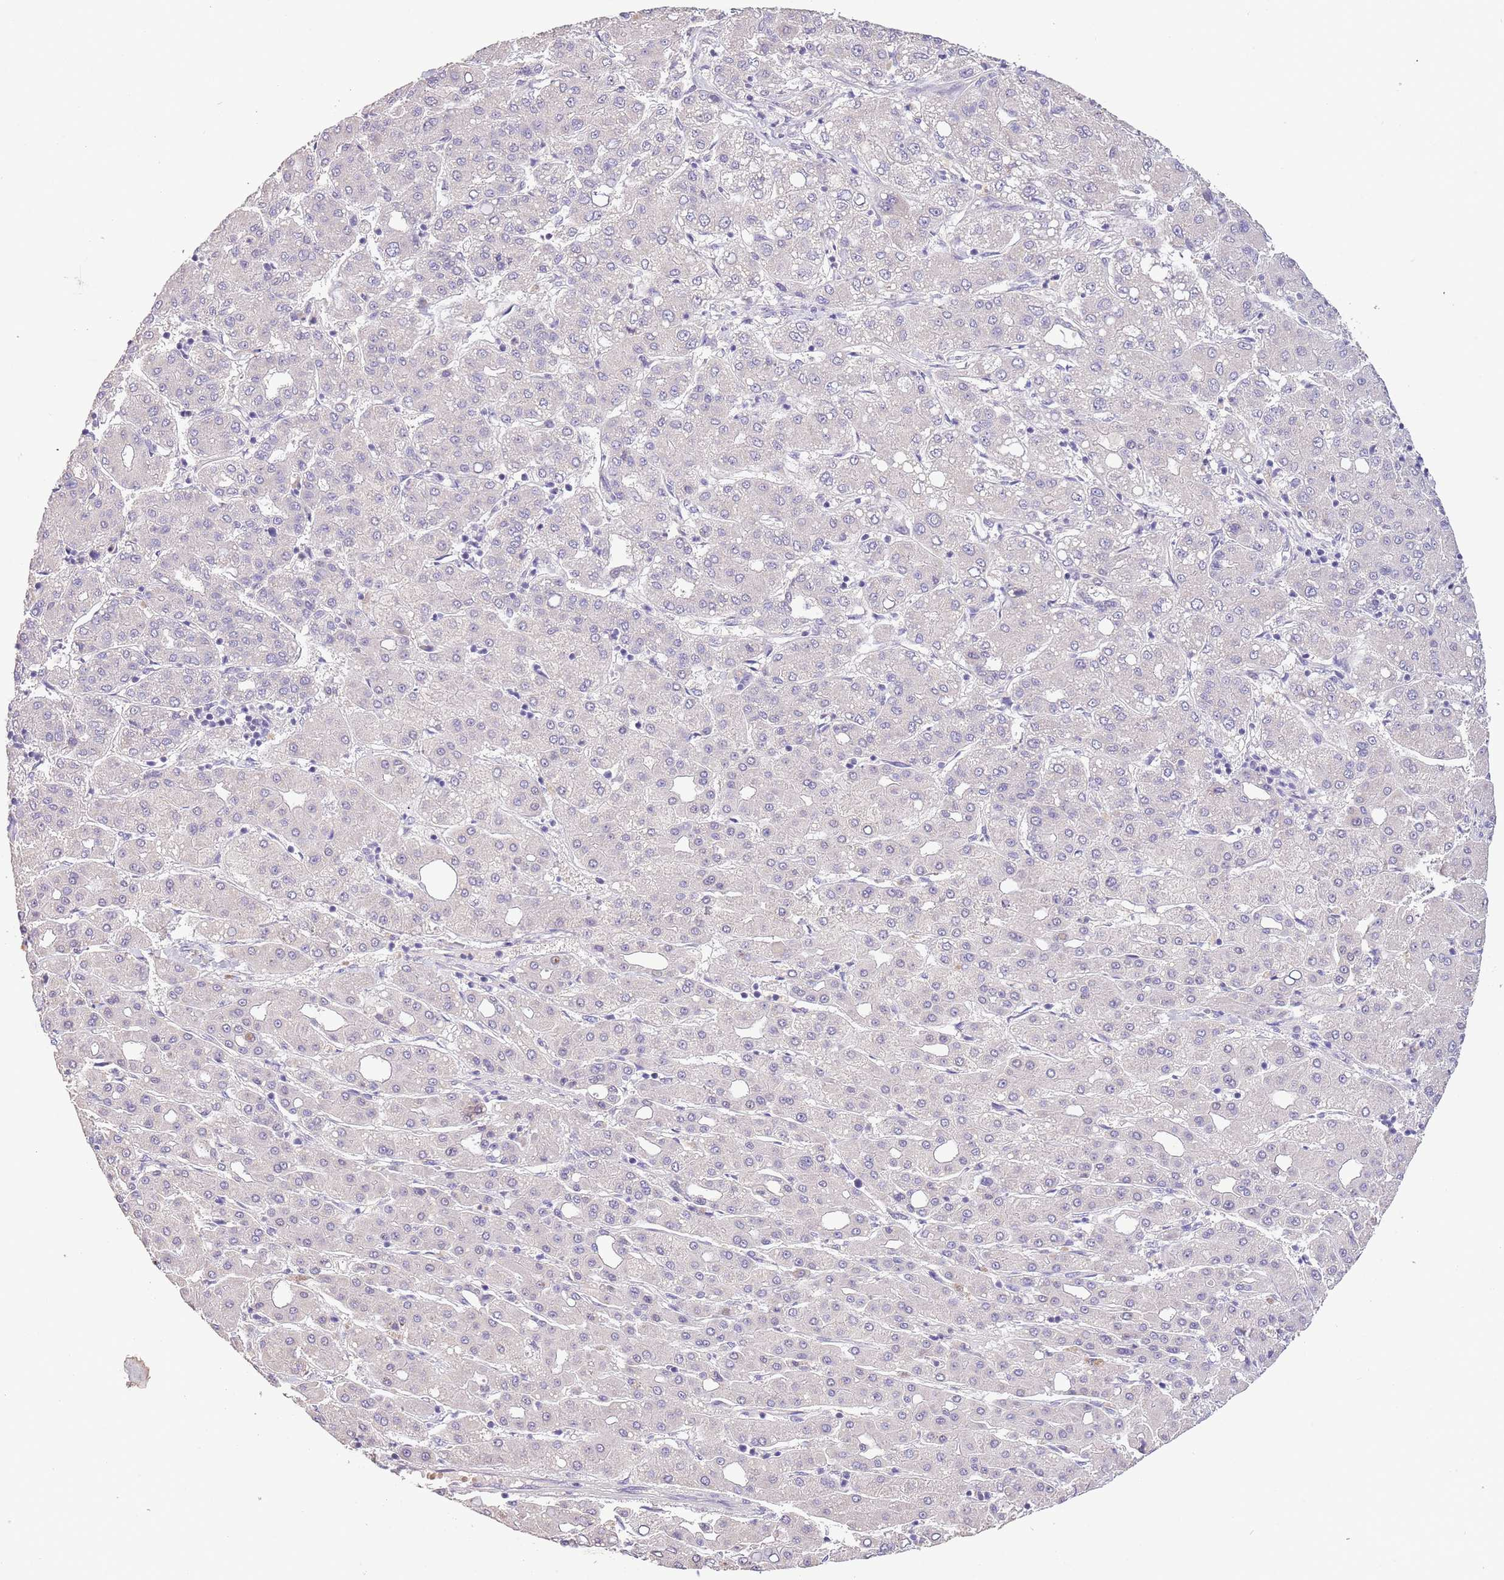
{"staining": {"intensity": "negative", "quantity": "none", "location": "none"}, "tissue": "liver cancer", "cell_type": "Tumor cells", "image_type": "cancer", "snomed": [{"axis": "morphology", "description": "Carcinoma, Hepatocellular, NOS"}, {"axis": "topography", "description": "Liver"}], "caption": "IHC of human liver cancer (hepatocellular carcinoma) reveals no expression in tumor cells. (DAB (3,3'-diaminobenzidine) immunohistochemistry visualized using brightfield microscopy, high magnification).", "gene": "ZNF658", "patient": {"sex": "male", "age": 65}}